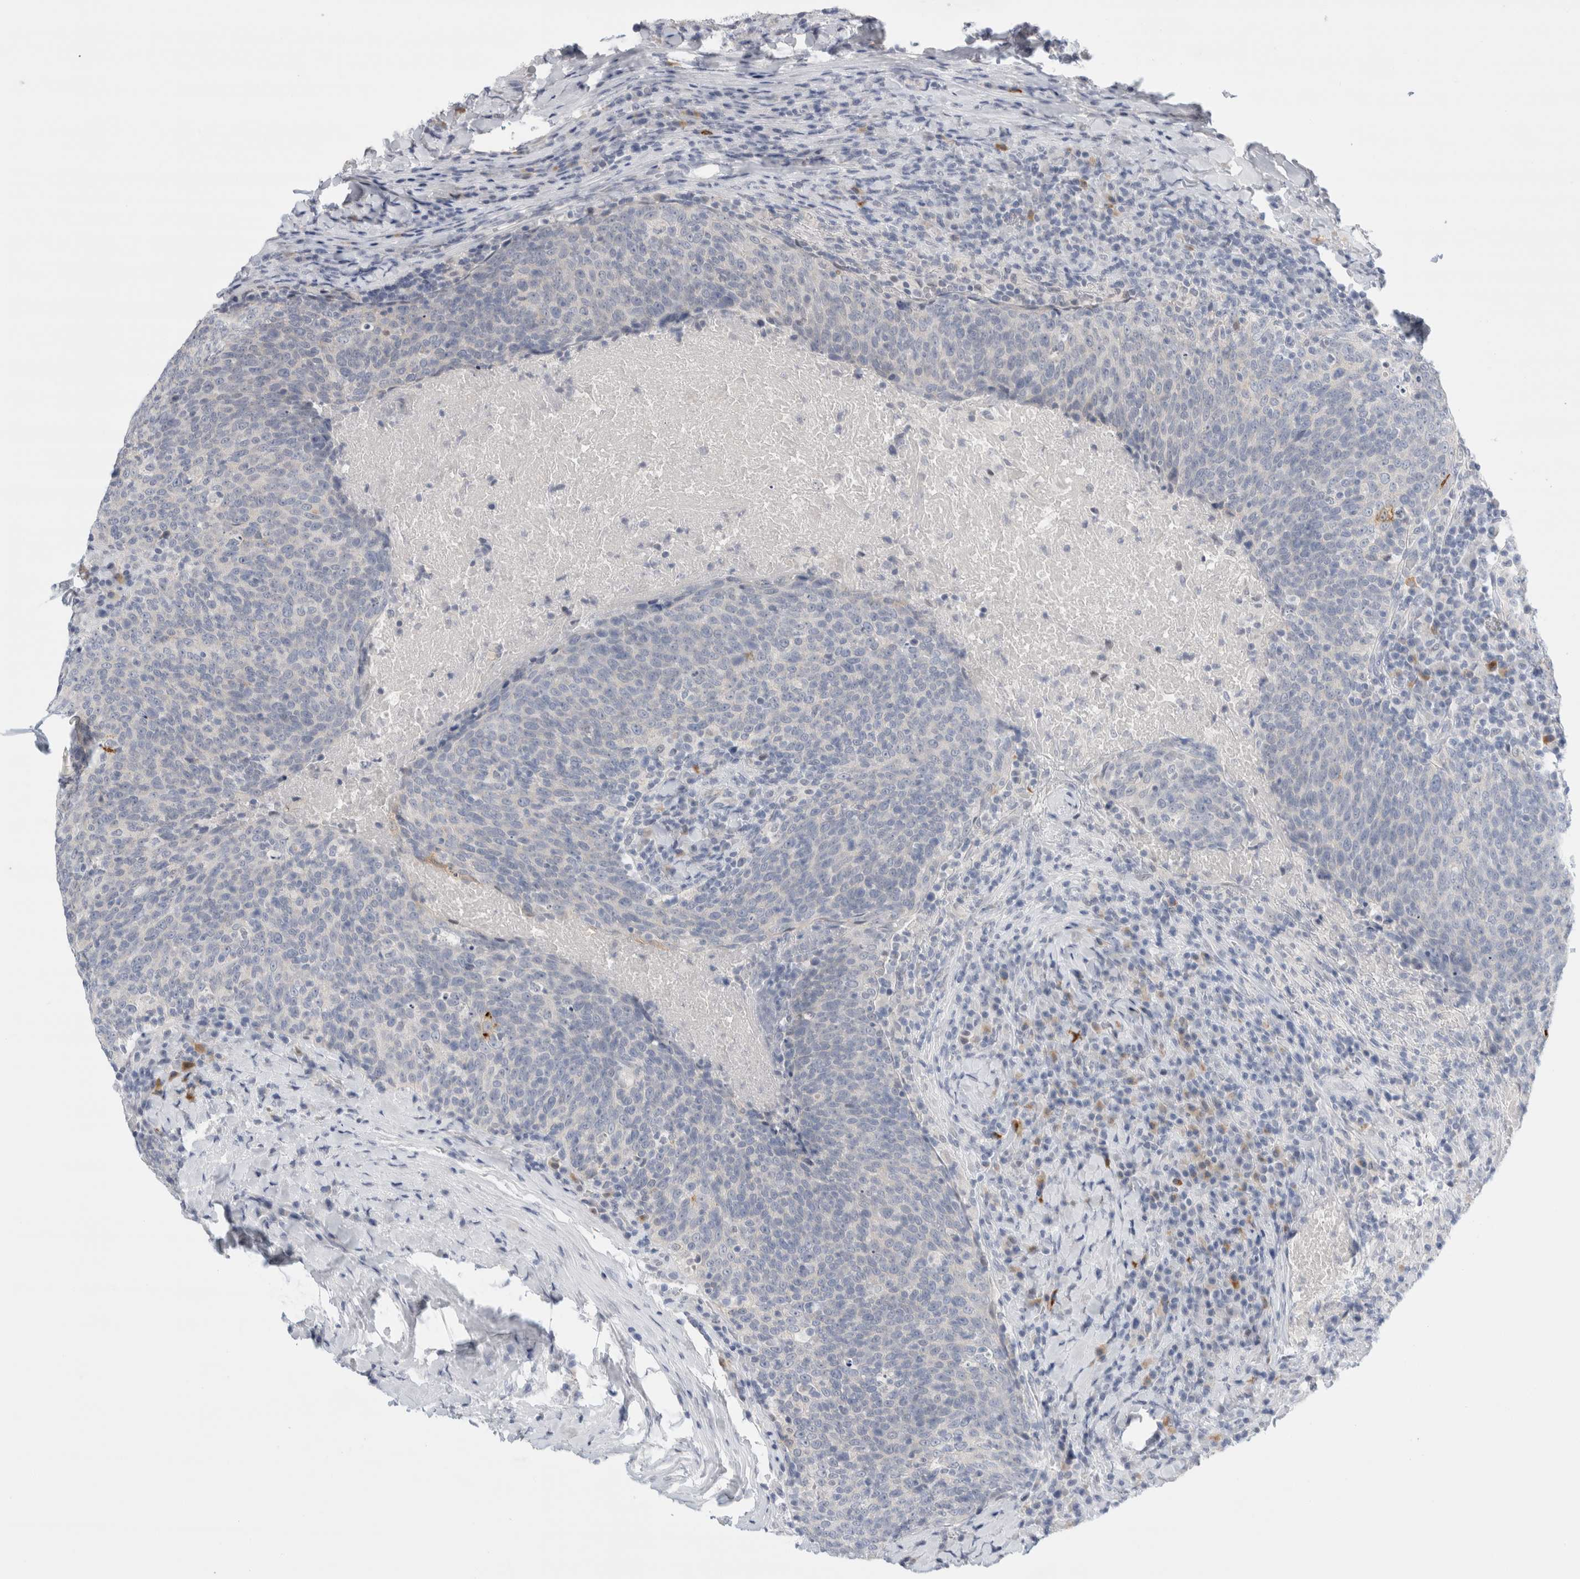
{"staining": {"intensity": "negative", "quantity": "none", "location": "none"}, "tissue": "head and neck cancer", "cell_type": "Tumor cells", "image_type": "cancer", "snomed": [{"axis": "morphology", "description": "Squamous cell carcinoma, NOS"}, {"axis": "morphology", "description": "Squamous cell carcinoma, metastatic, NOS"}, {"axis": "topography", "description": "Lymph node"}, {"axis": "topography", "description": "Head-Neck"}], "caption": "Tumor cells are negative for protein expression in human head and neck metastatic squamous cell carcinoma. Brightfield microscopy of IHC stained with DAB (brown) and hematoxylin (blue), captured at high magnification.", "gene": "SLC22A12", "patient": {"sex": "male", "age": 62}}